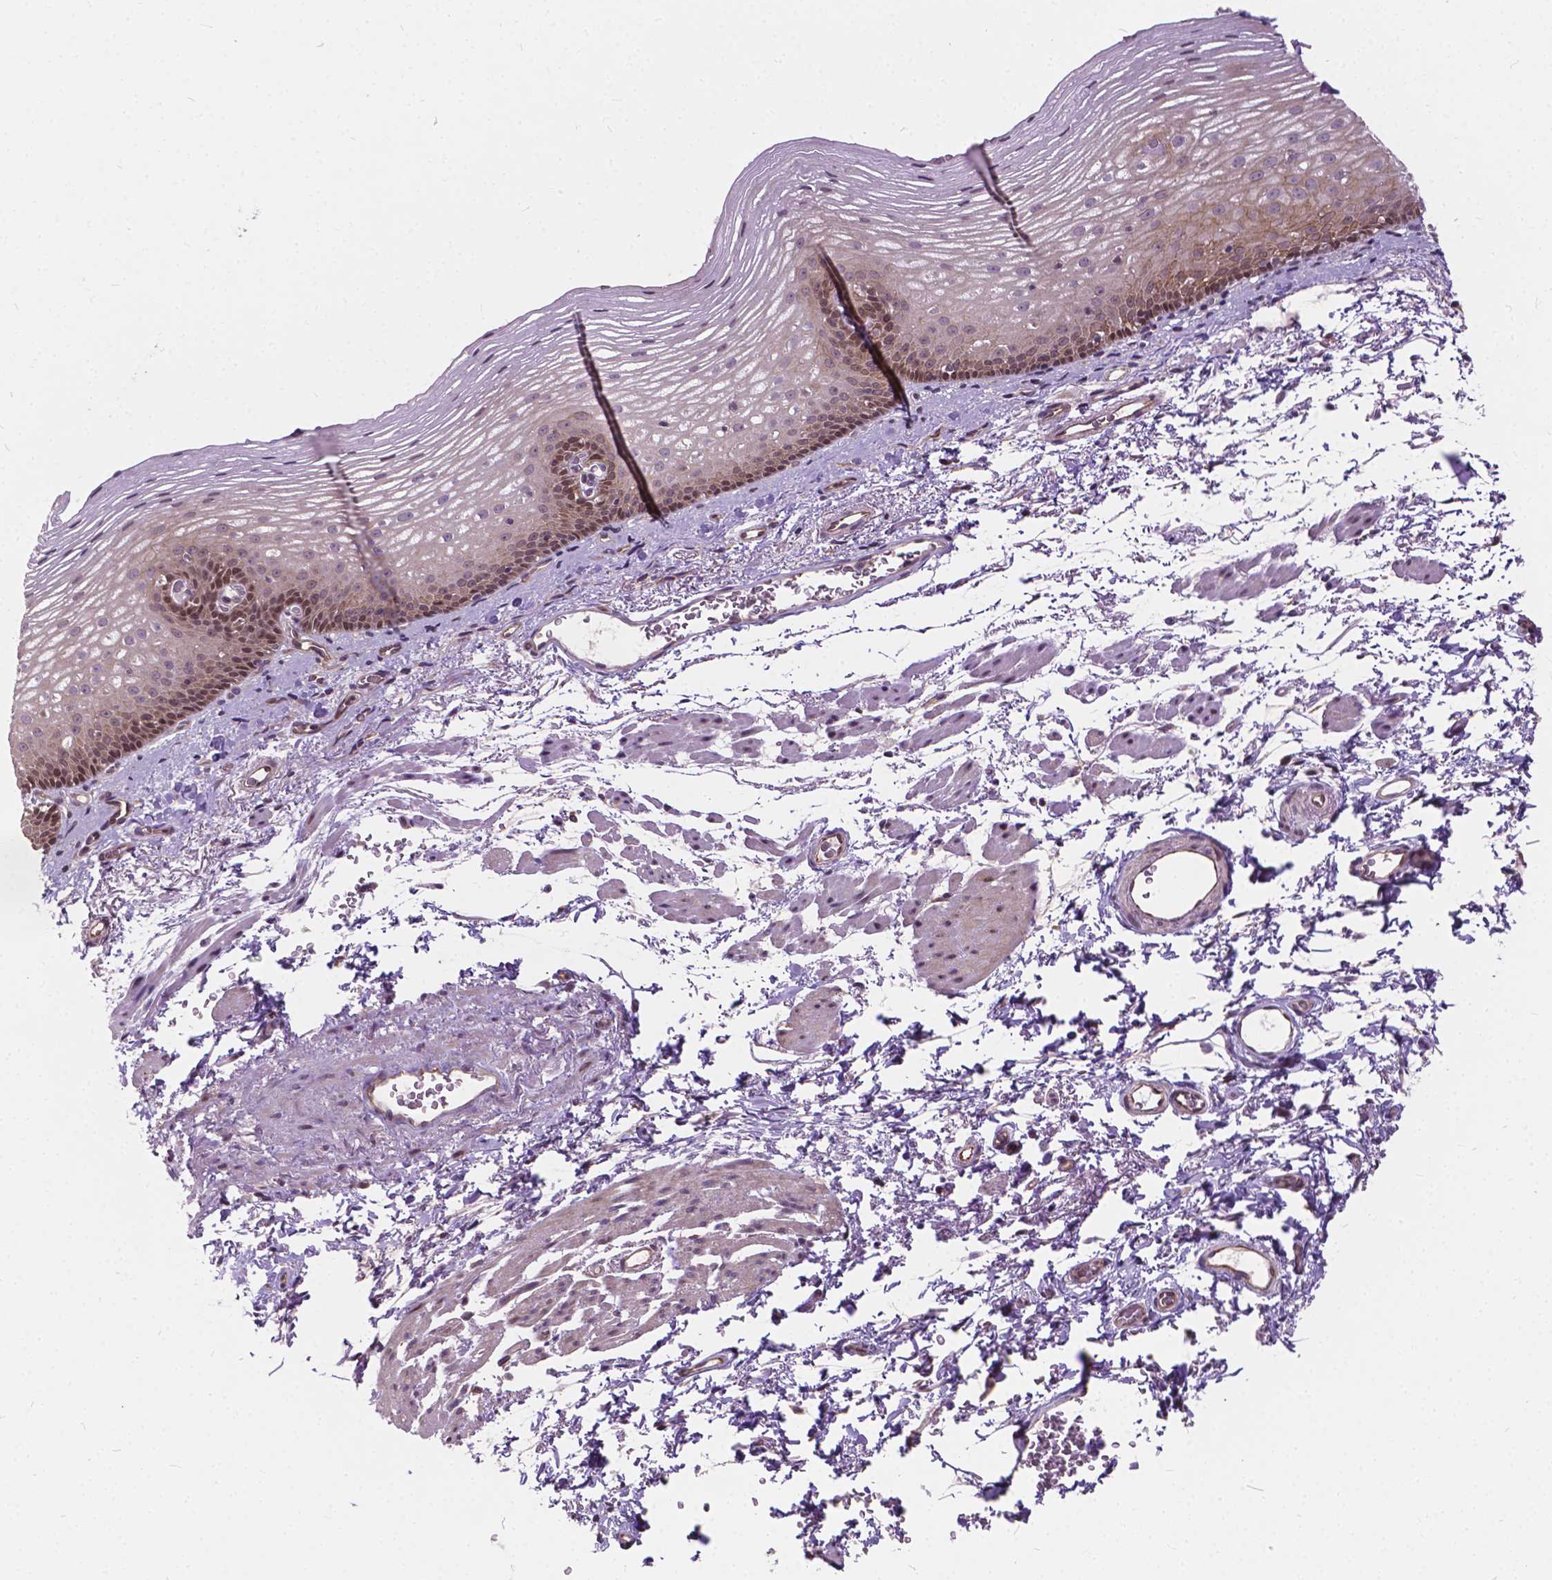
{"staining": {"intensity": "moderate", "quantity": ">75%", "location": "cytoplasmic/membranous"}, "tissue": "esophagus", "cell_type": "Squamous epithelial cells", "image_type": "normal", "snomed": [{"axis": "morphology", "description": "Normal tissue, NOS"}, {"axis": "topography", "description": "Esophagus"}], "caption": "Protein staining by immunohistochemistry shows moderate cytoplasmic/membranous positivity in about >75% of squamous epithelial cells in benign esophagus. Nuclei are stained in blue.", "gene": "INPP5E", "patient": {"sex": "male", "age": 76}}